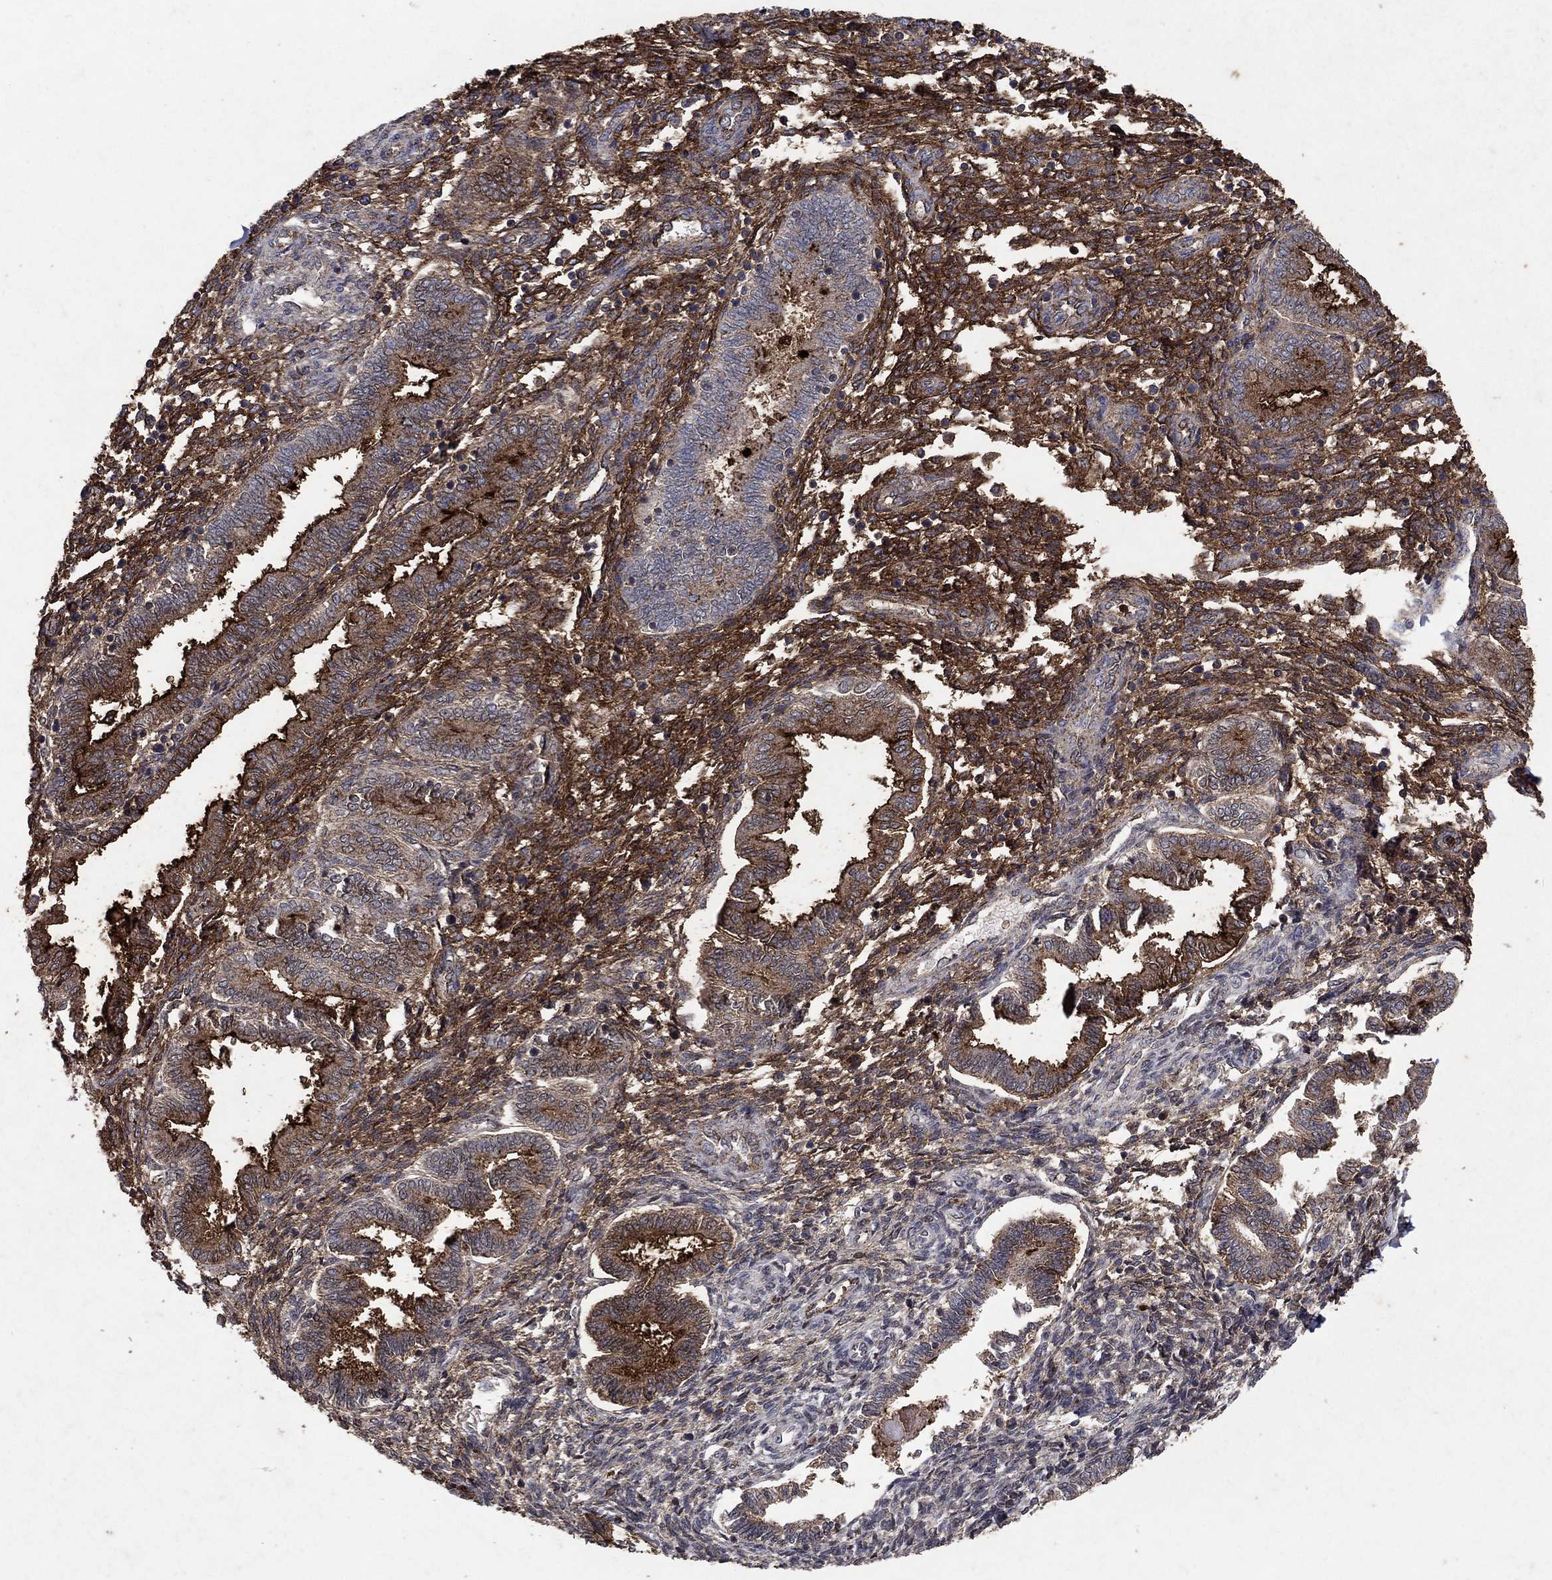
{"staining": {"intensity": "strong", "quantity": "25%-75%", "location": "cytoplasmic/membranous"}, "tissue": "endometrium", "cell_type": "Cells in endometrial stroma", "image_type": "normal", "snomed": [{"axis": "morphology", "description": "Normal tissue, NOS"}, {"axis": "topography", "description": "Endometrium"}], "caption": "Immunohistochemistry image of benign endometrium: endometrium stained using IHC demonstrates high levels of strong protein expression localized specifically in the cytoplasmic/membranous of cells in endometrial stroma, appearing as a cytoplasmic/membranous brown color.", "gene": "CD24", "patient": {"sex": "female", "age": 42}}